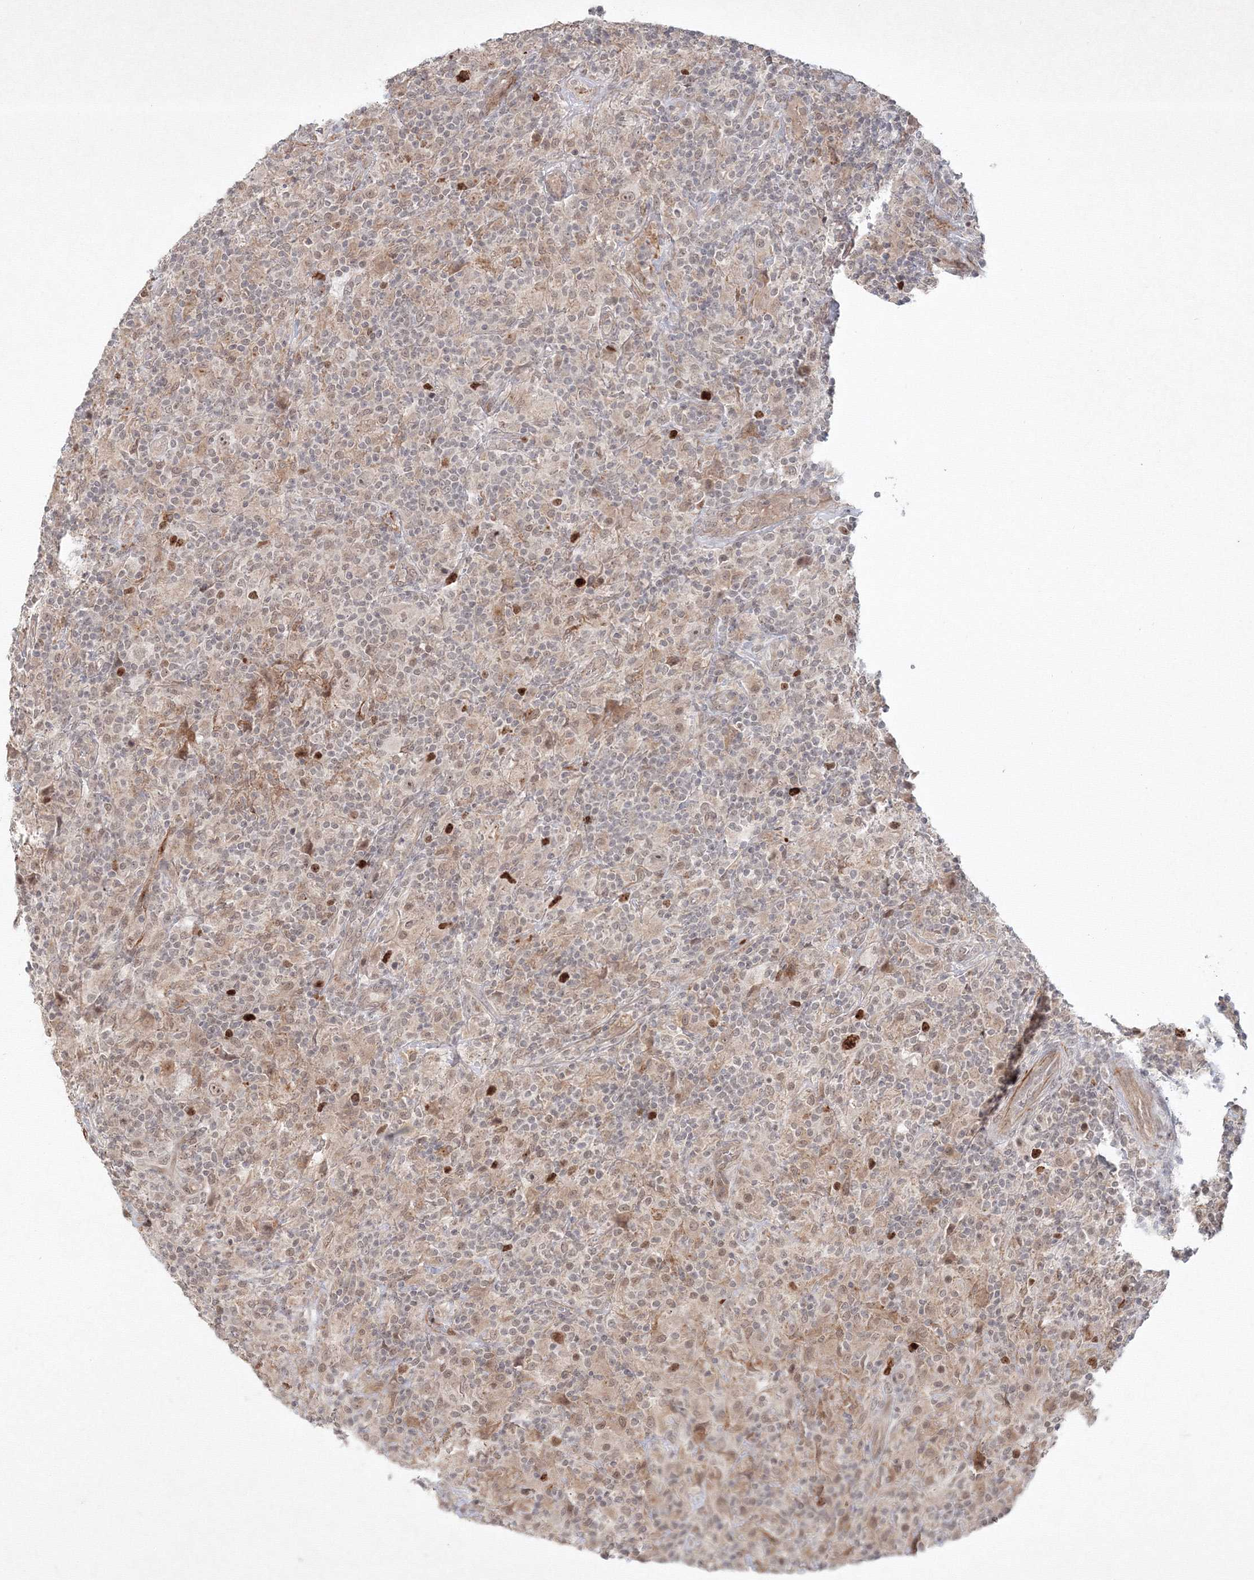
{"staining": {"intensity": "moderate", "quantity": ">75%", "location": "nuclear"}, "tissue": "lymphoma", "cell_type": "Tumor cells", "image_type": "cancer", "snomed": [{"axis": "morphology", "description": "Hodgkin's disease, NOS"}, {"axis": "topography", "description": "Lymph node"}], "caption": "This is an image of IHC staining of Hodgkin's disease, which shows moderate positivity in the nuclear of tumor cells.", "gene": "KIF20A", "patient": {"sex": "male", "age": 70}}